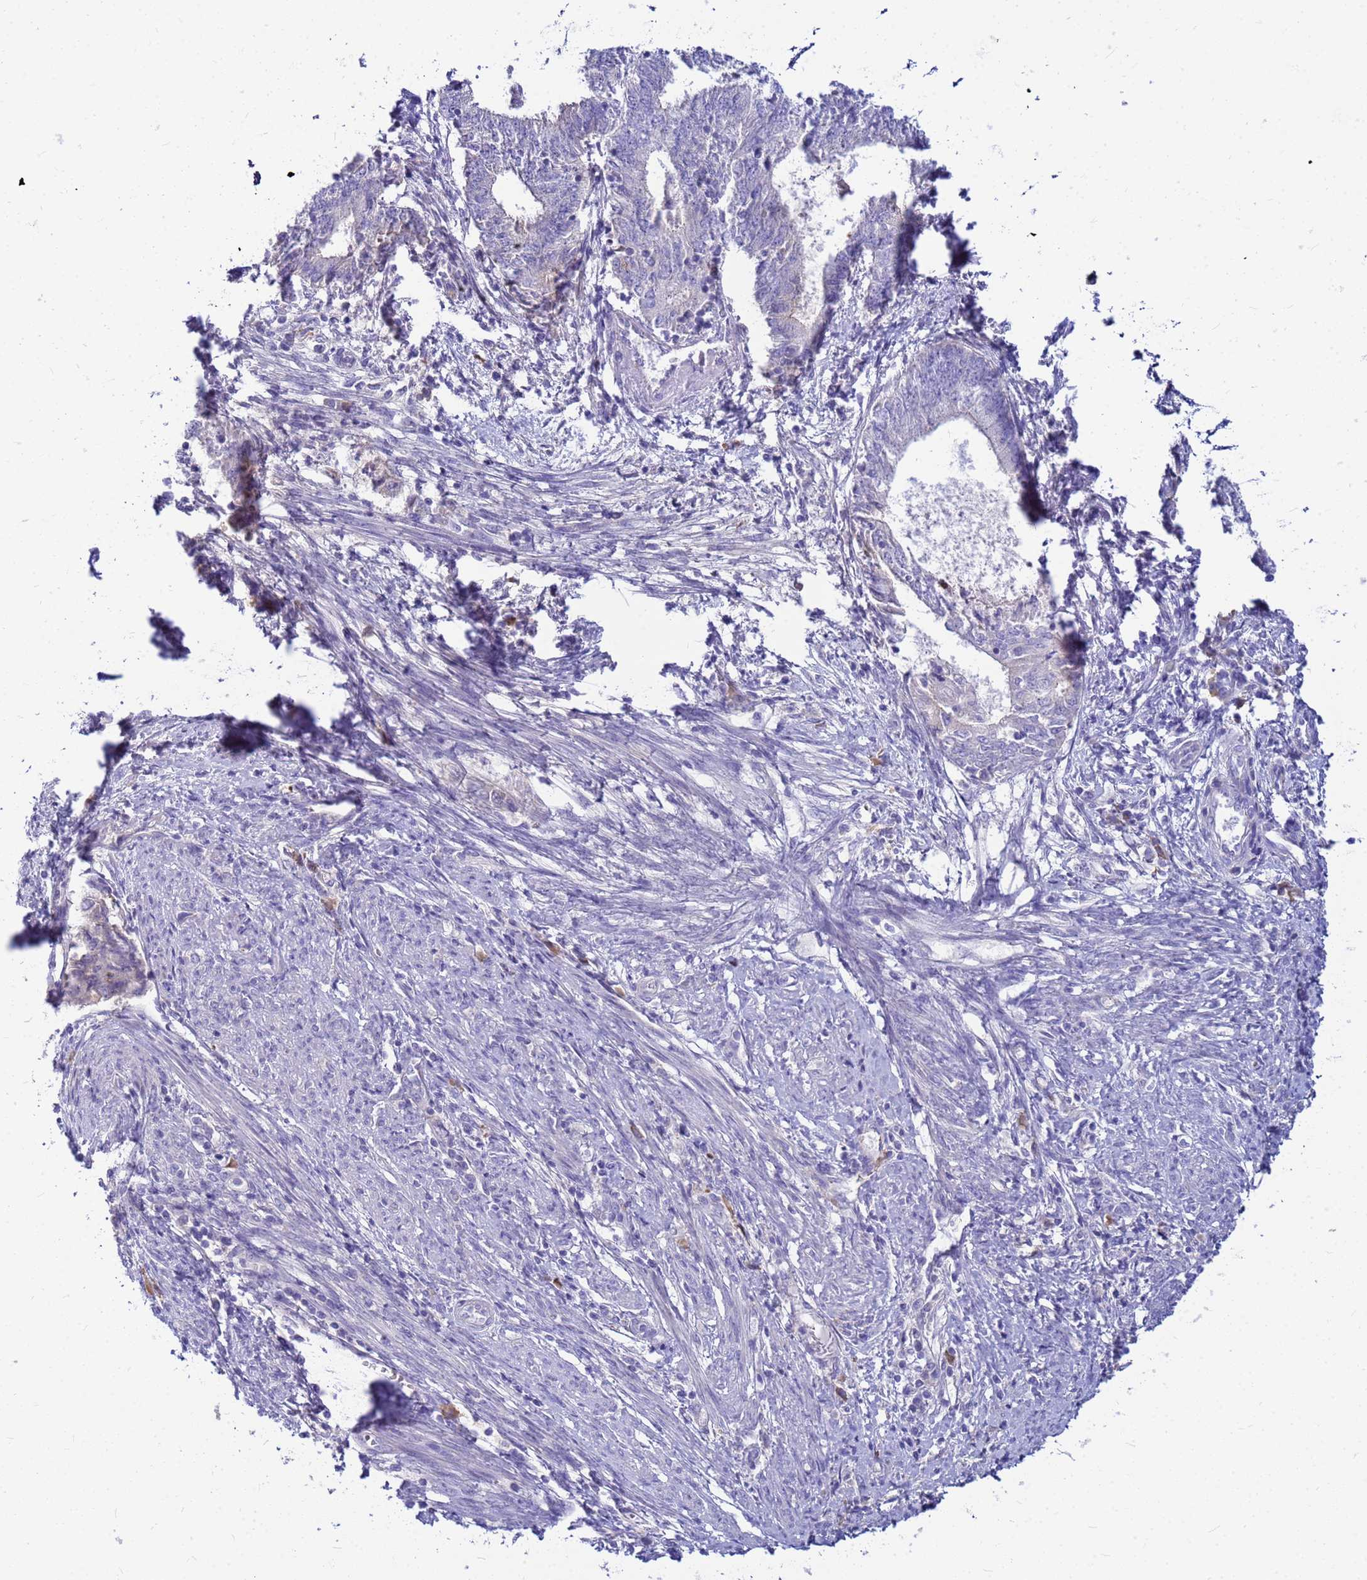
{"staining": {"intensity": "negative", "quantity": "none", "location": "none"}, "tissue": "endometrial cancer", "cell_type": "Tumor cells", "image_type": "cancer", "snomed": [{"axis": "morphology", "description": "Adenocarcinoma, NOS"}, {"axis": "topography", "description": "Endometrium"}], "caption": "This image is of adenocarcinoma (endometrial) stained with immunohistochemistry to label a protein in brown with the nuclei are counter-stained blue. There is no expression in tumor cells.", "gene": "DPRX", "patient": {"sex": "female", "age": 62}}